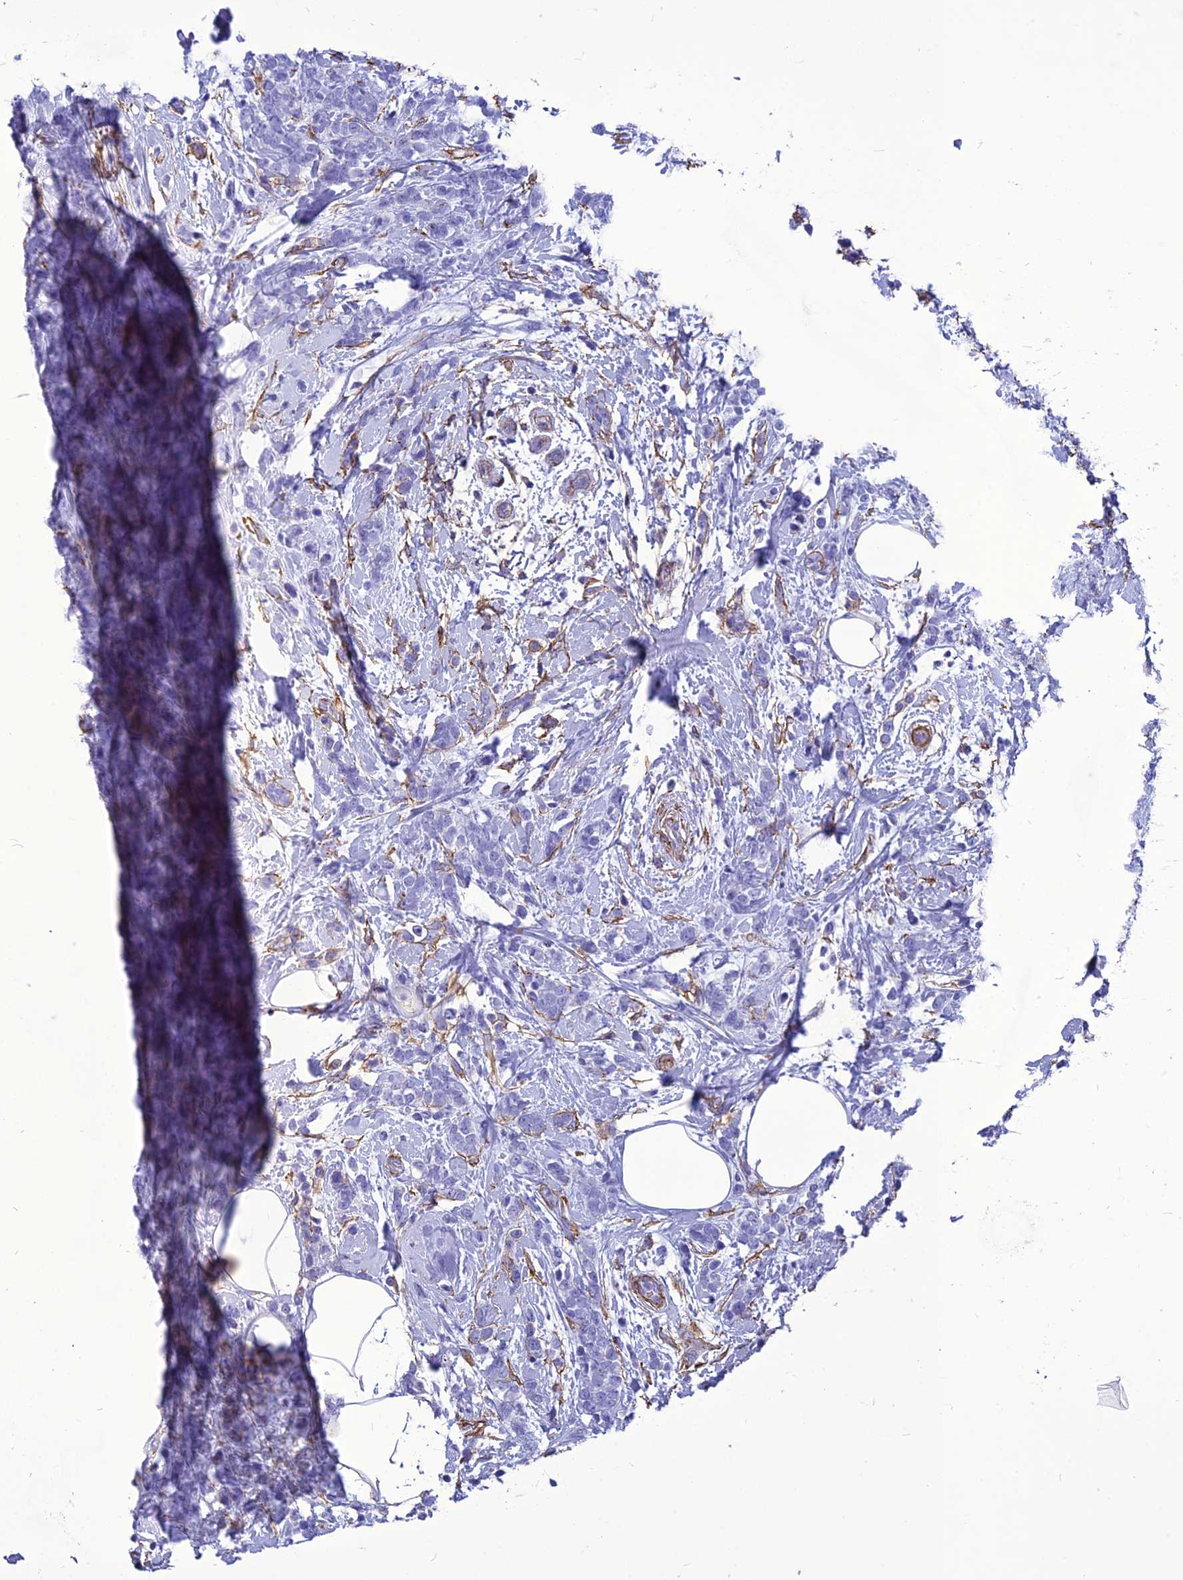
{"staining": {"intensity": "negative", "quantity": "none", "location": "none"}, "tissue": "breast cancer", "cell_type": "Tumor cells", "image_type": "cancer", "snomed": [{"axis": "morphology", "description": "Lobular carcinoma"}, {"axis": "topography", "description": "Breast"}], "caption": "High magnification brightfield microscopy of breast cancer stained with DAB (3,3'-diaminobenzidine) (brown) and counterstained with hematoxylin (blue): tumor cells show no significant staining.", "gene": "NKD1", "patient": {"sex": "female", "age": 58}}